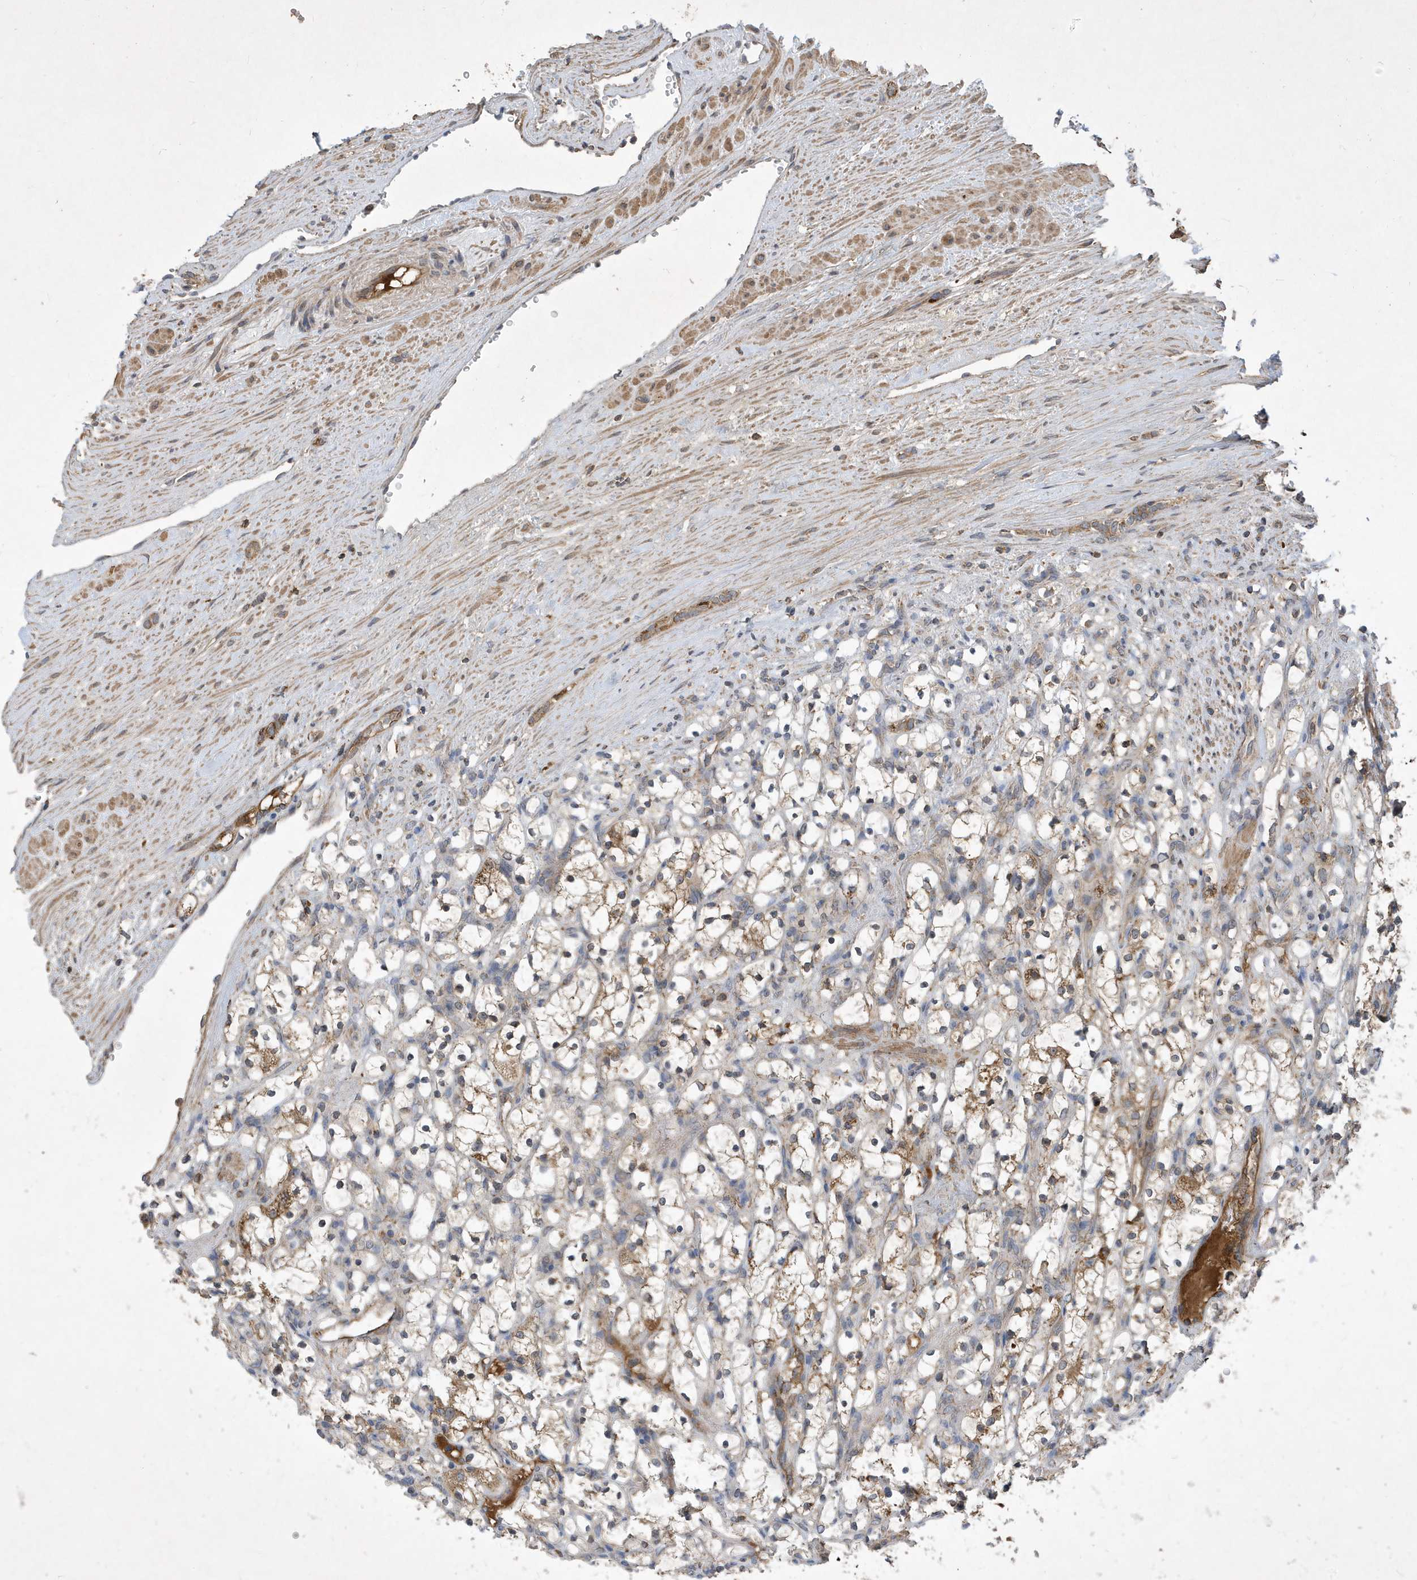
{"staining": {"intensity": "weak", "quantity": "<25%", "location": "cytoplasmic/membranous"}, "tissue": "renal cancer", "cell_type": "Tumor cells", "image_type": "cancer", "snomed": [{"axis": "morphology", "description": "Adenocarcinoma, NOS"}, {"axis": "topography", "description": "Kidney"}], "caption": "Micrograph shows no significant protein expression in tumor cells of renal cancer (adenocarcinoma).", "gene": "STK19", "patient": {"sex": "female", "age": 69}}